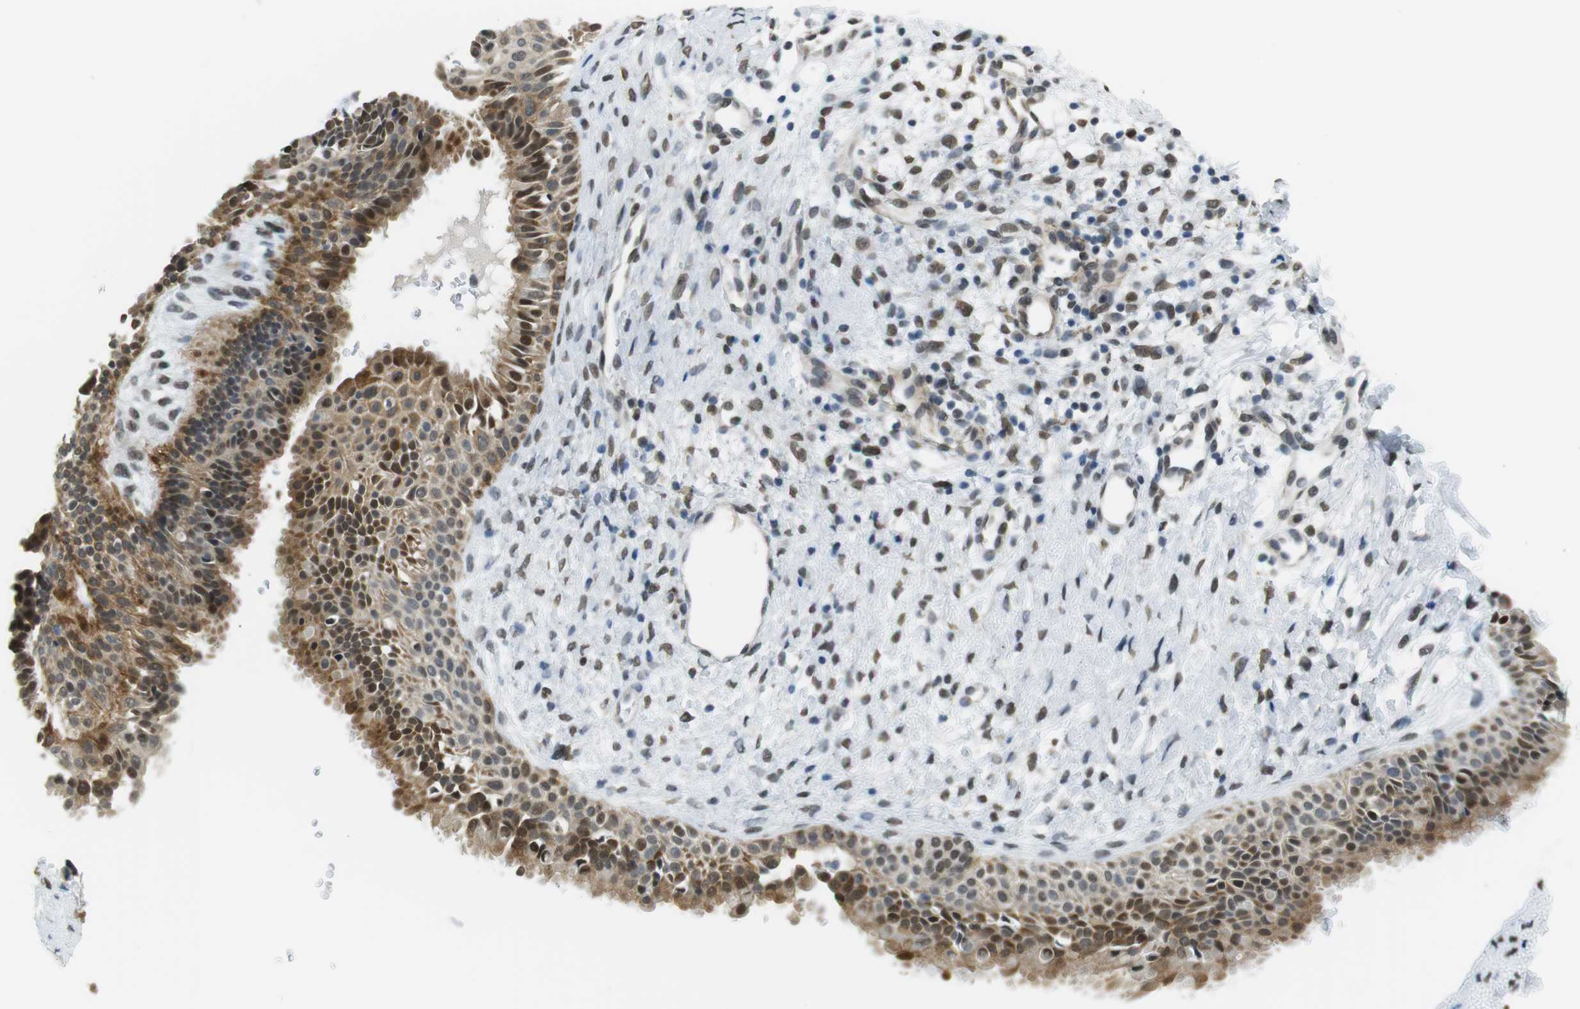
{"staining": {"intensity": "moderate", "quantity": ">75%", "location": "cytoplasmic/membranous,nuclear"}, "tissue": "nasopharynx", "cell_type": "Respiratory epithelial cells", "image_type": "normal", "snomed": [{"axis": "morphology", "description": "Normal tissue, NOS"}, {"axis": "topography", "description": "Nasopharynx"}], "caption": "Normal nasopharynx reveals moderate cytoplasmic/membranous,nuclear positivity in approximately >75% of respiratory epithelial cells, visualized by immunohistochemistry. Using DAB (brown) and hematoxylin (blue) stains, captured at high magnification using brightfield microscopy.", "gene": "USP7", "patient": {"sex": "male", "age": 22}}